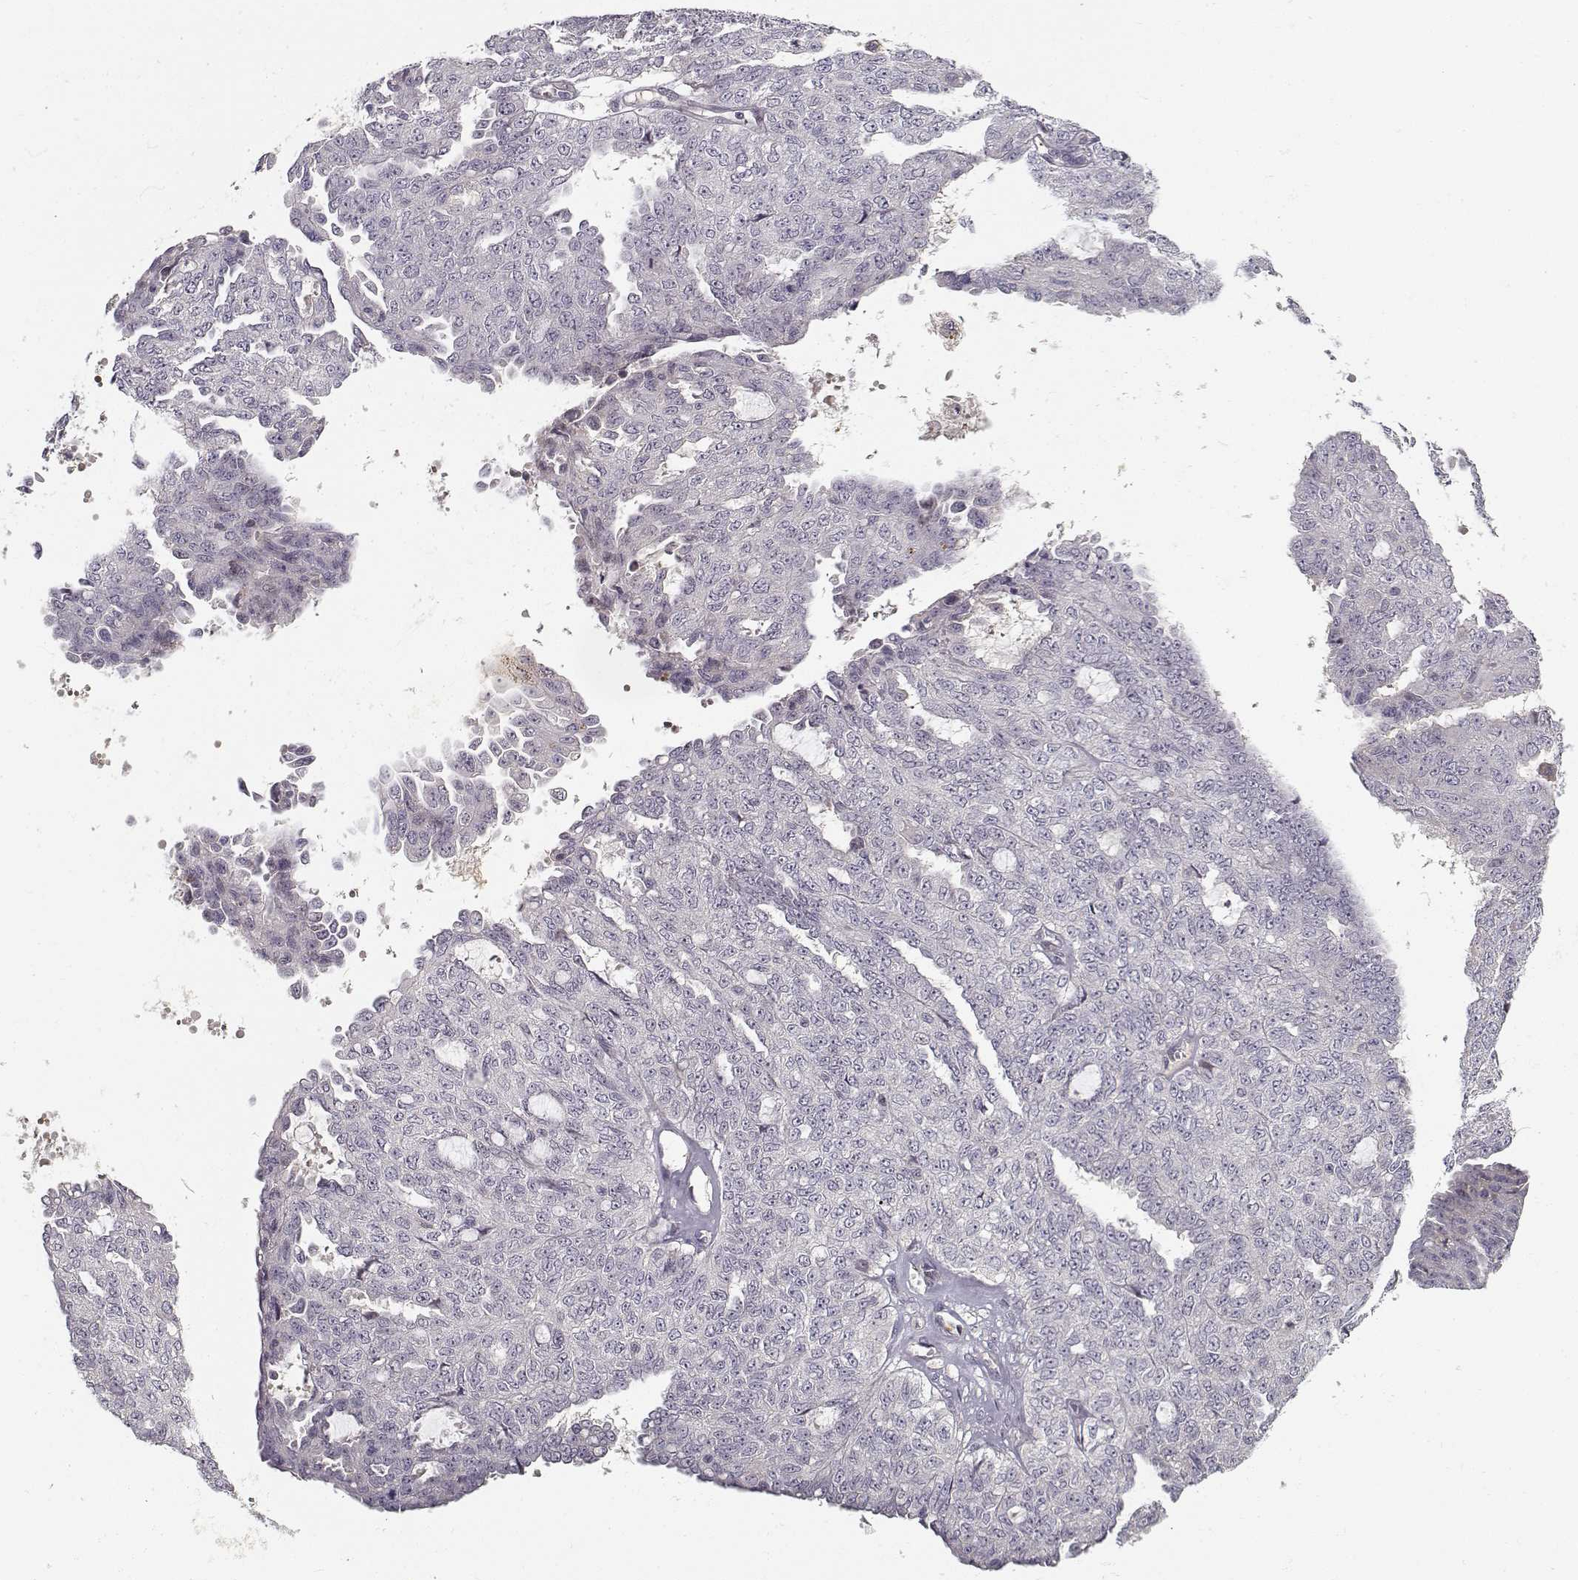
{"staining": {"intensity": "negative", "quantity": "none", "location": "none"}, "tissue": "ovarian cancer", "cell_type": "Tumor cells", "image_type": "cancer", "snomed": [{"axis": "morphology", "description": "Cystadenocarcinoma, serous, NOS"}, {"axis": "topography", "description": "Ovary"}], "caption": "The immunohistochemistry histopathology image has no significant expression in tumor cells of ovarian cancer (serous cystadenocarcinoma) tissue. (DAB immunohistochemistry (IHC) visualized using brightfield microscopy, high magnification).", "gene": "RGS9BP", "patient": {"sex": "female", "age": 71}}